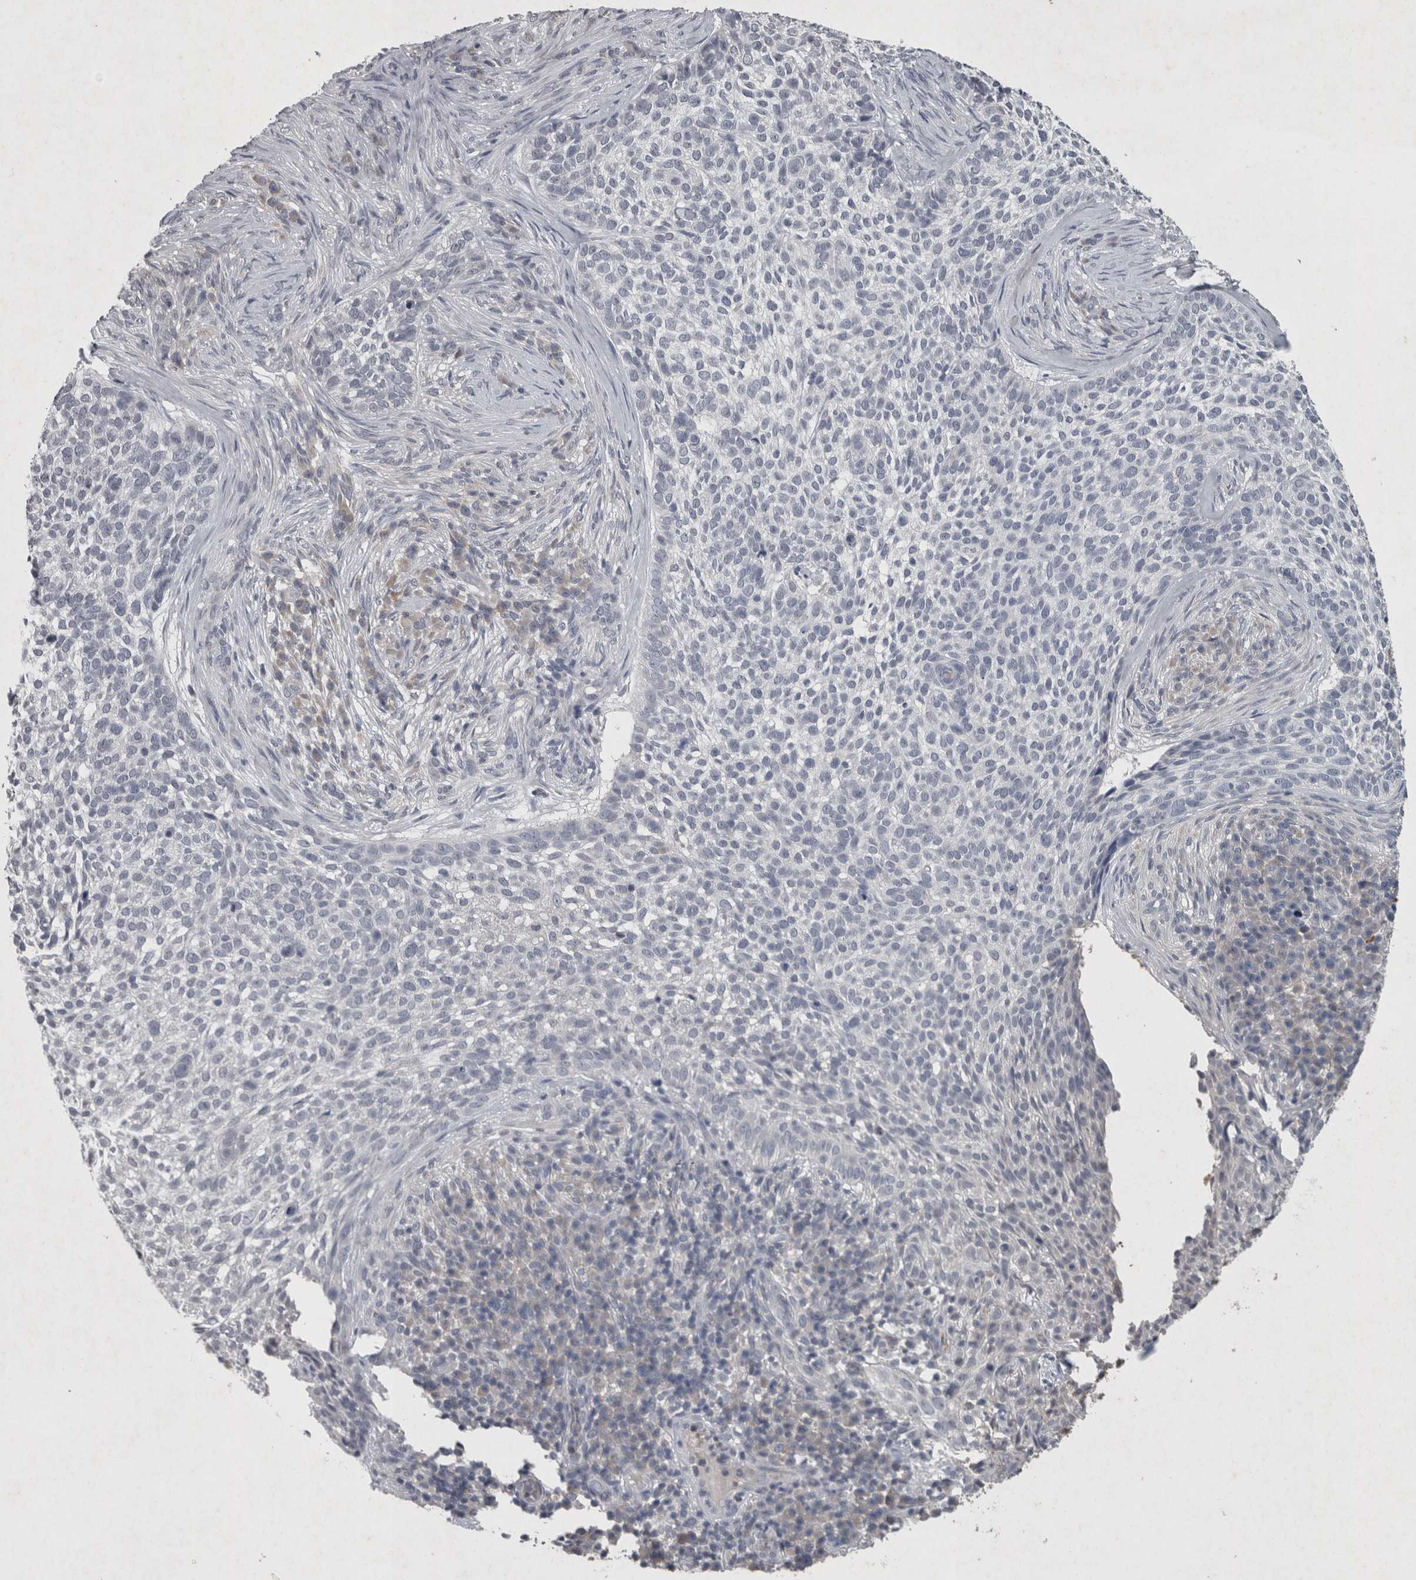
{"staining": {"intensity": "negative", "quantity": "none", "location": "none"}, "tissue": "skin cancer", "cell_type": "Tumor cells", "image_type": "cancer", "snomed": [{"axis": "morphology", "description": "Basal cell carcinoma"}, {"axis": "topography", "description": "Skin"}], "caption": "A photomicrograph of human skin basal cell carcinoma is negative for staining in tumor cells.", "gene": "WNT7A", "patient": {"sex": "female", "age": 64}}